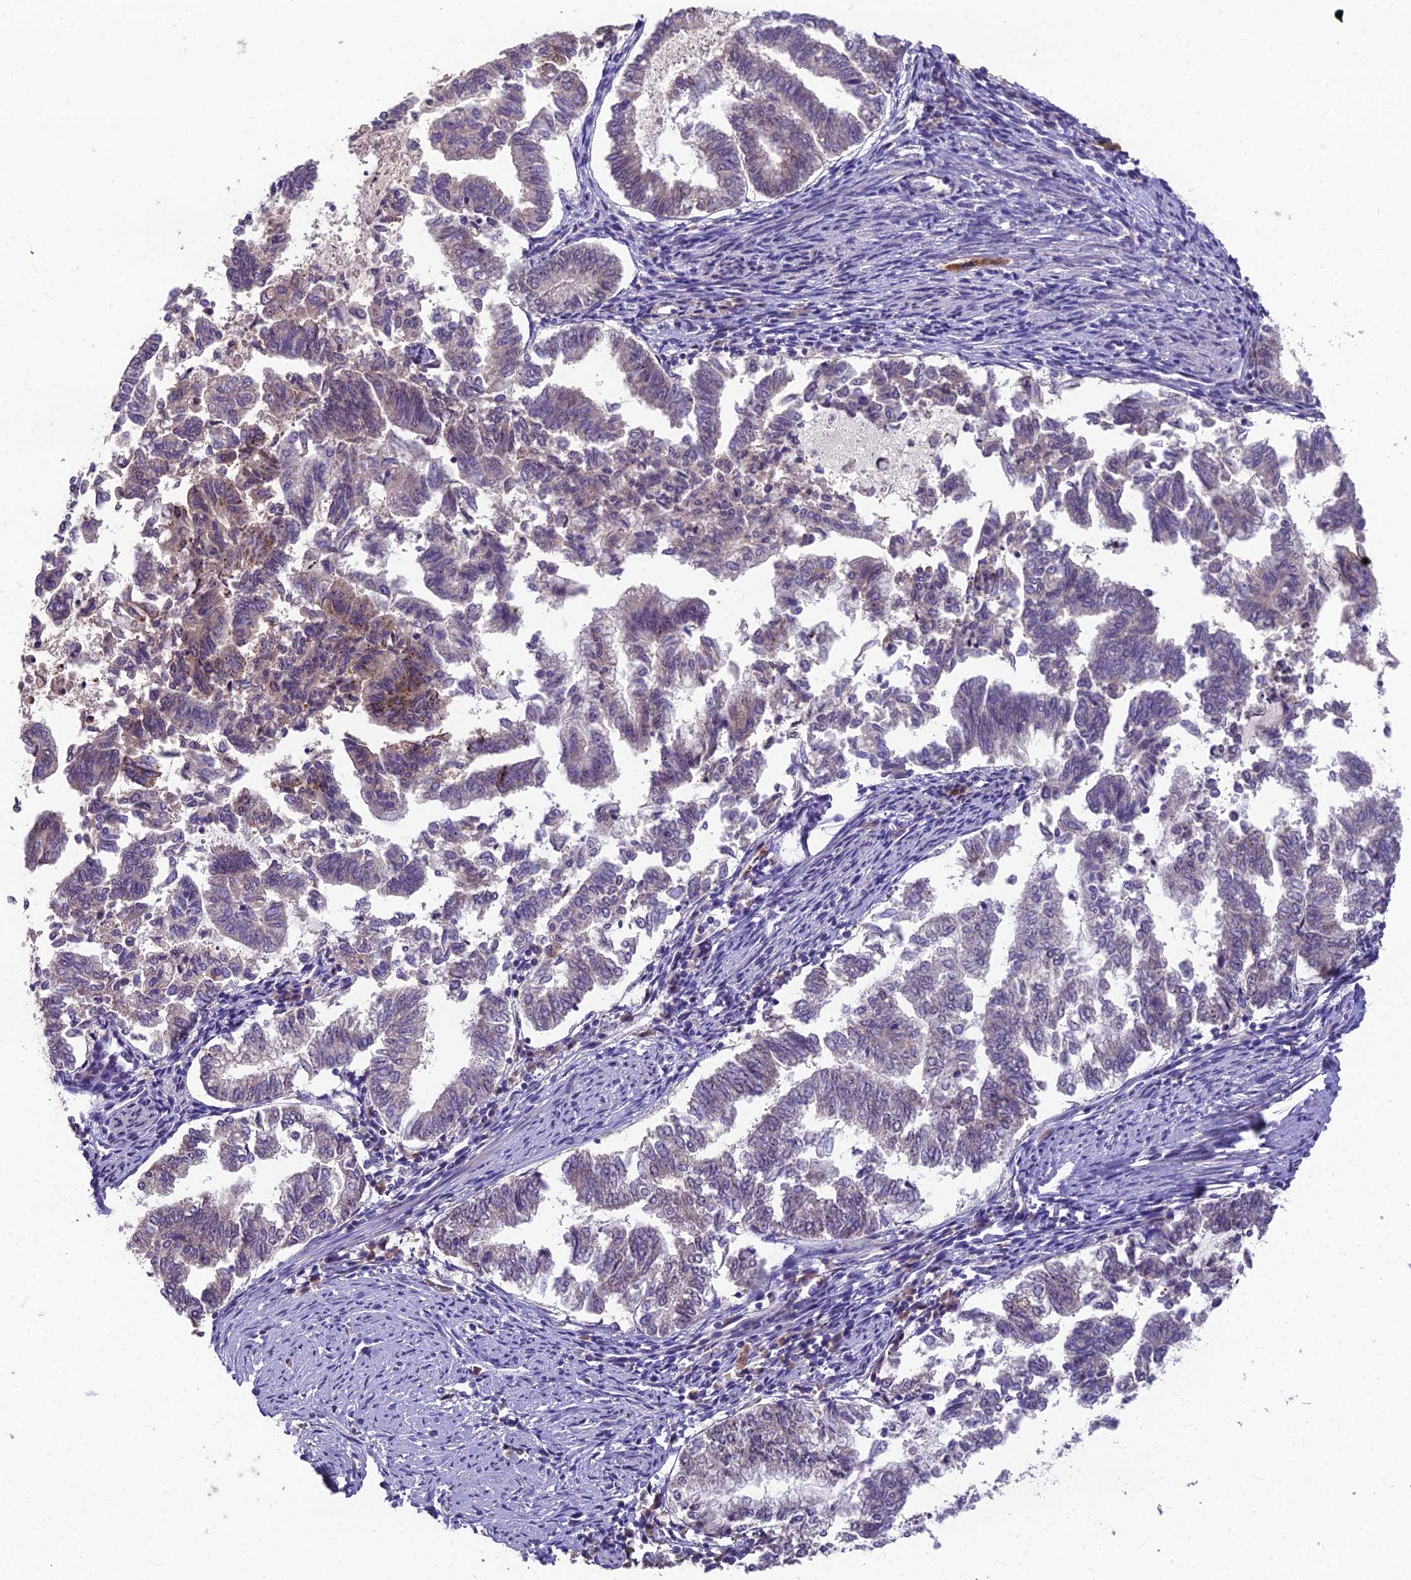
{"staining": {"intensity": "moderate", "quantity": "<25%", "location": "cytoplasmic/membranous,nuclear"}, "tissue": "endometrial cancer", "cell_type": "Tumor cells", "image_type": "cancer", "snomed": [{"axis": "morphology", "description": "Adenocarcinoma, NOS"}, {"axis": "topography", "description": "Endometrium"}], "caption": "Endometrial cancer (adenocarcinoma) stained for a protein demonstrates moderate cytoplasmic/membranous and nuclear positivity in tumor cells.", "gene": "ZNF333", "patient": {"sex": "female", "age": 79}}